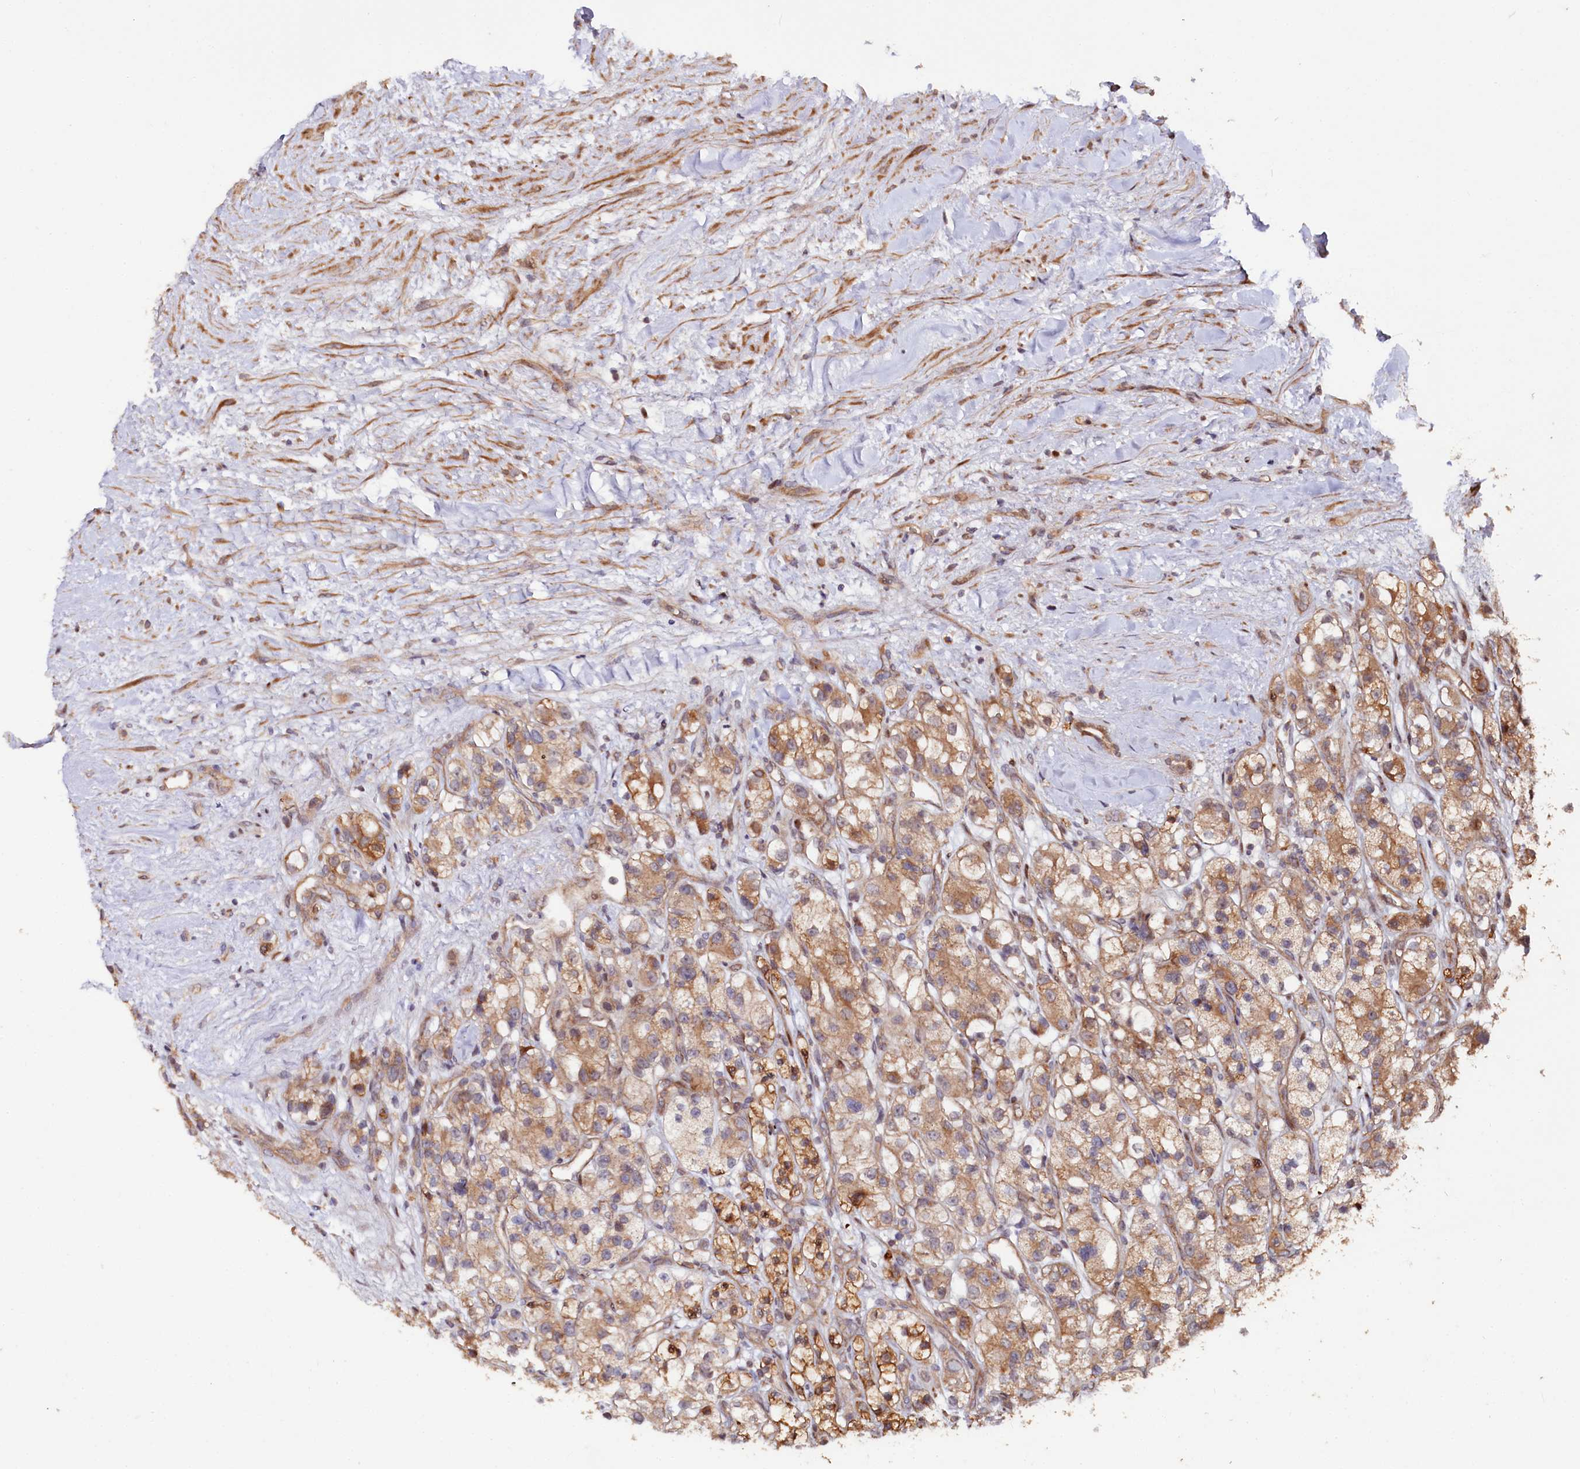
{"staining": {"intensity": "moderate", "quantity": ">75%", "location": "cytoplasmic/membranous"}, "tissue": "renal cancer", "cell_type": "Tumor cells", "image_type": "cancer", "snomed": [{"axis": "morphology", "description": "Adenocarcinoma, NOS"}, {"axis": "topography", "description": "Kidney"}], "caption": "Immunohistochemistry micrograph of neoplastic tissue: human renal cancer (adenocarcinoma) stained using immunohistochemistry (IHC) reveals medium levels of moderate protein expression localized specifically in the cytoplasmic/membranous of tumor cells, appearing as a cytoplasmic/membranous brown color.", "gene": "NEDD1", "patient": {"sex": "female", "age": 57}}